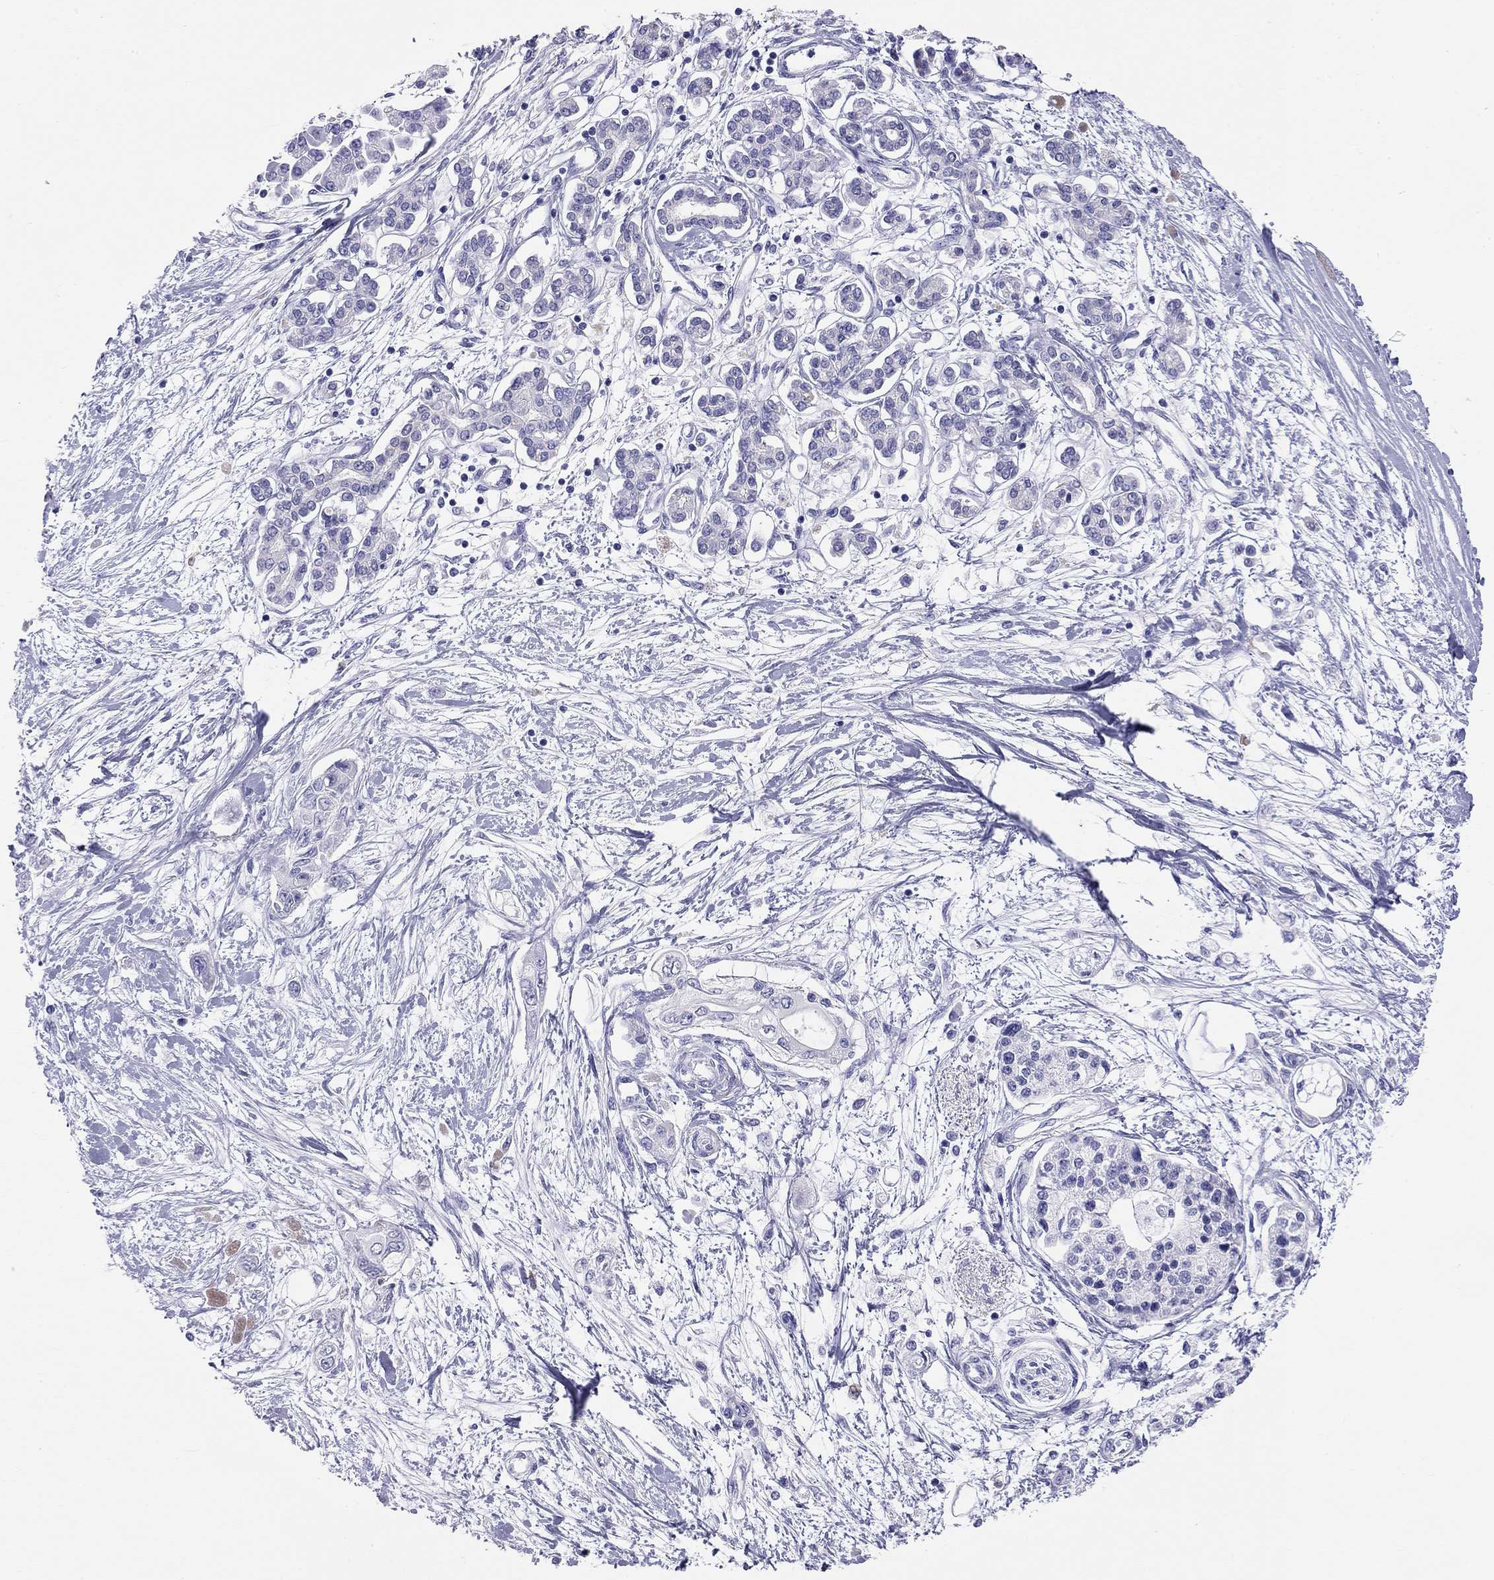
{"staining": {"intensity": "negative", "quantity": "none", "location": "none"}, "tissue": "pancreatic cancer", "cell_type": "Tumor cells", "image_type": "cancer", "snomed": [{"axis": "morphology", "description": "Adenocarcinoma, NOS"}, {"axis": "topography", "description": "Pancreas"}], "caption": "High magnification brightfield microscopy of adenocarcinoma (pancreatic) stained with DAB (3,3'-diaminobenzidine) (brown) and counterstained with hematoxylin (blue): tumor cells show no significant expression. The staining was performed using DAB to visualize the protein expression in brown, while the nuclei were stained in blue with hematoxylin (Magnification: 20x).", "gene": "HLA-DQB2", "patient": {"sex": "female", "age": 77}}